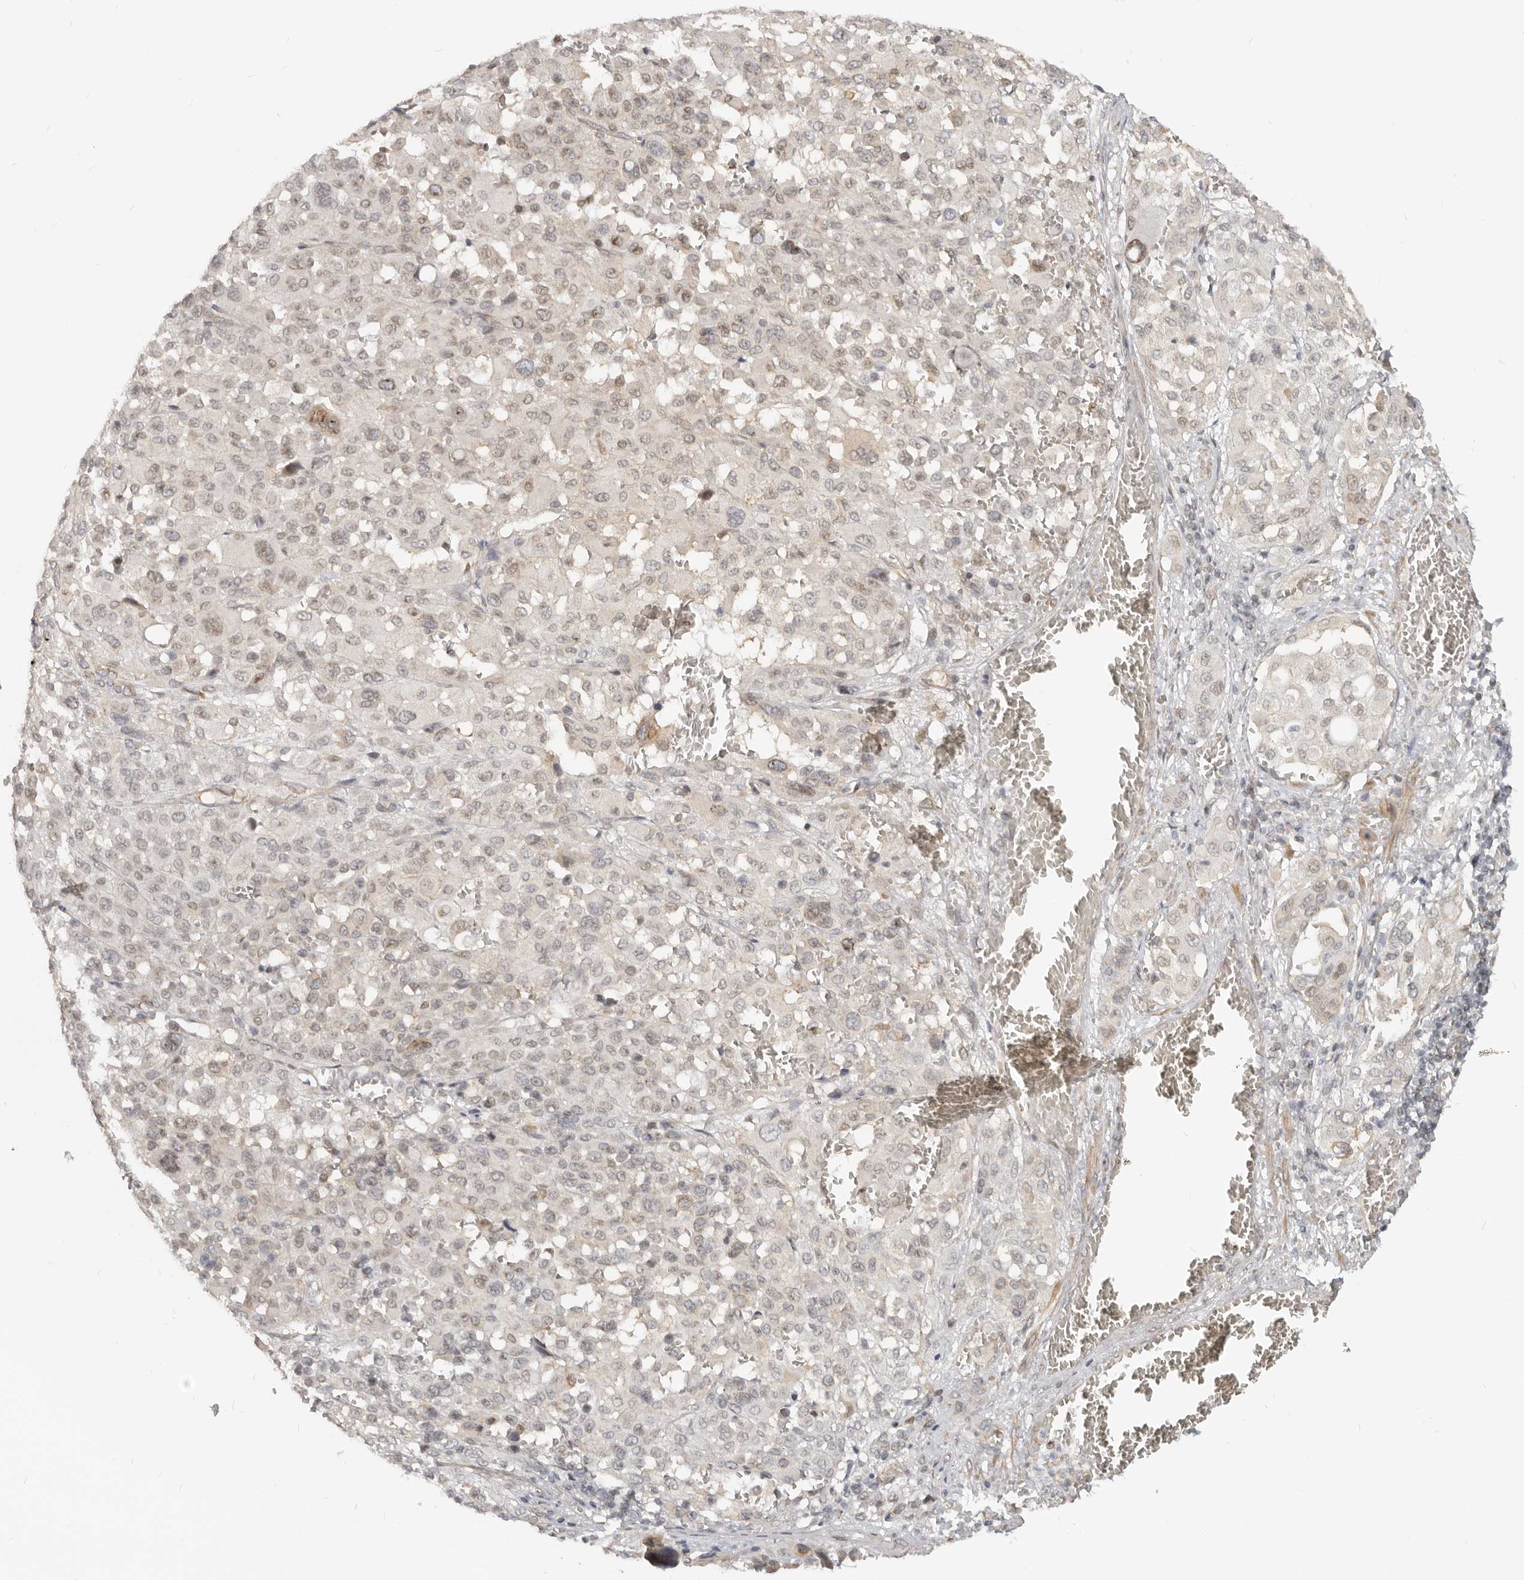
{"staining": {"intensity": "weak", "quantity": "<25%", "location": "cytoplasmic/membranous"}, "tissue": "melanoma", "cell_type": "Tumor cells", "image_type": "cancer", "snomed": [{"axis": "morphology", "description": "Malignant melanoma, Metastatic site"}, {"axis": "topography", "description": "Skin"}], "caption": "Tumor cells are negative for brown protein staining in melanoma.", "gene": "NUP153", "patient": {"sex": "female", "age": 74}}